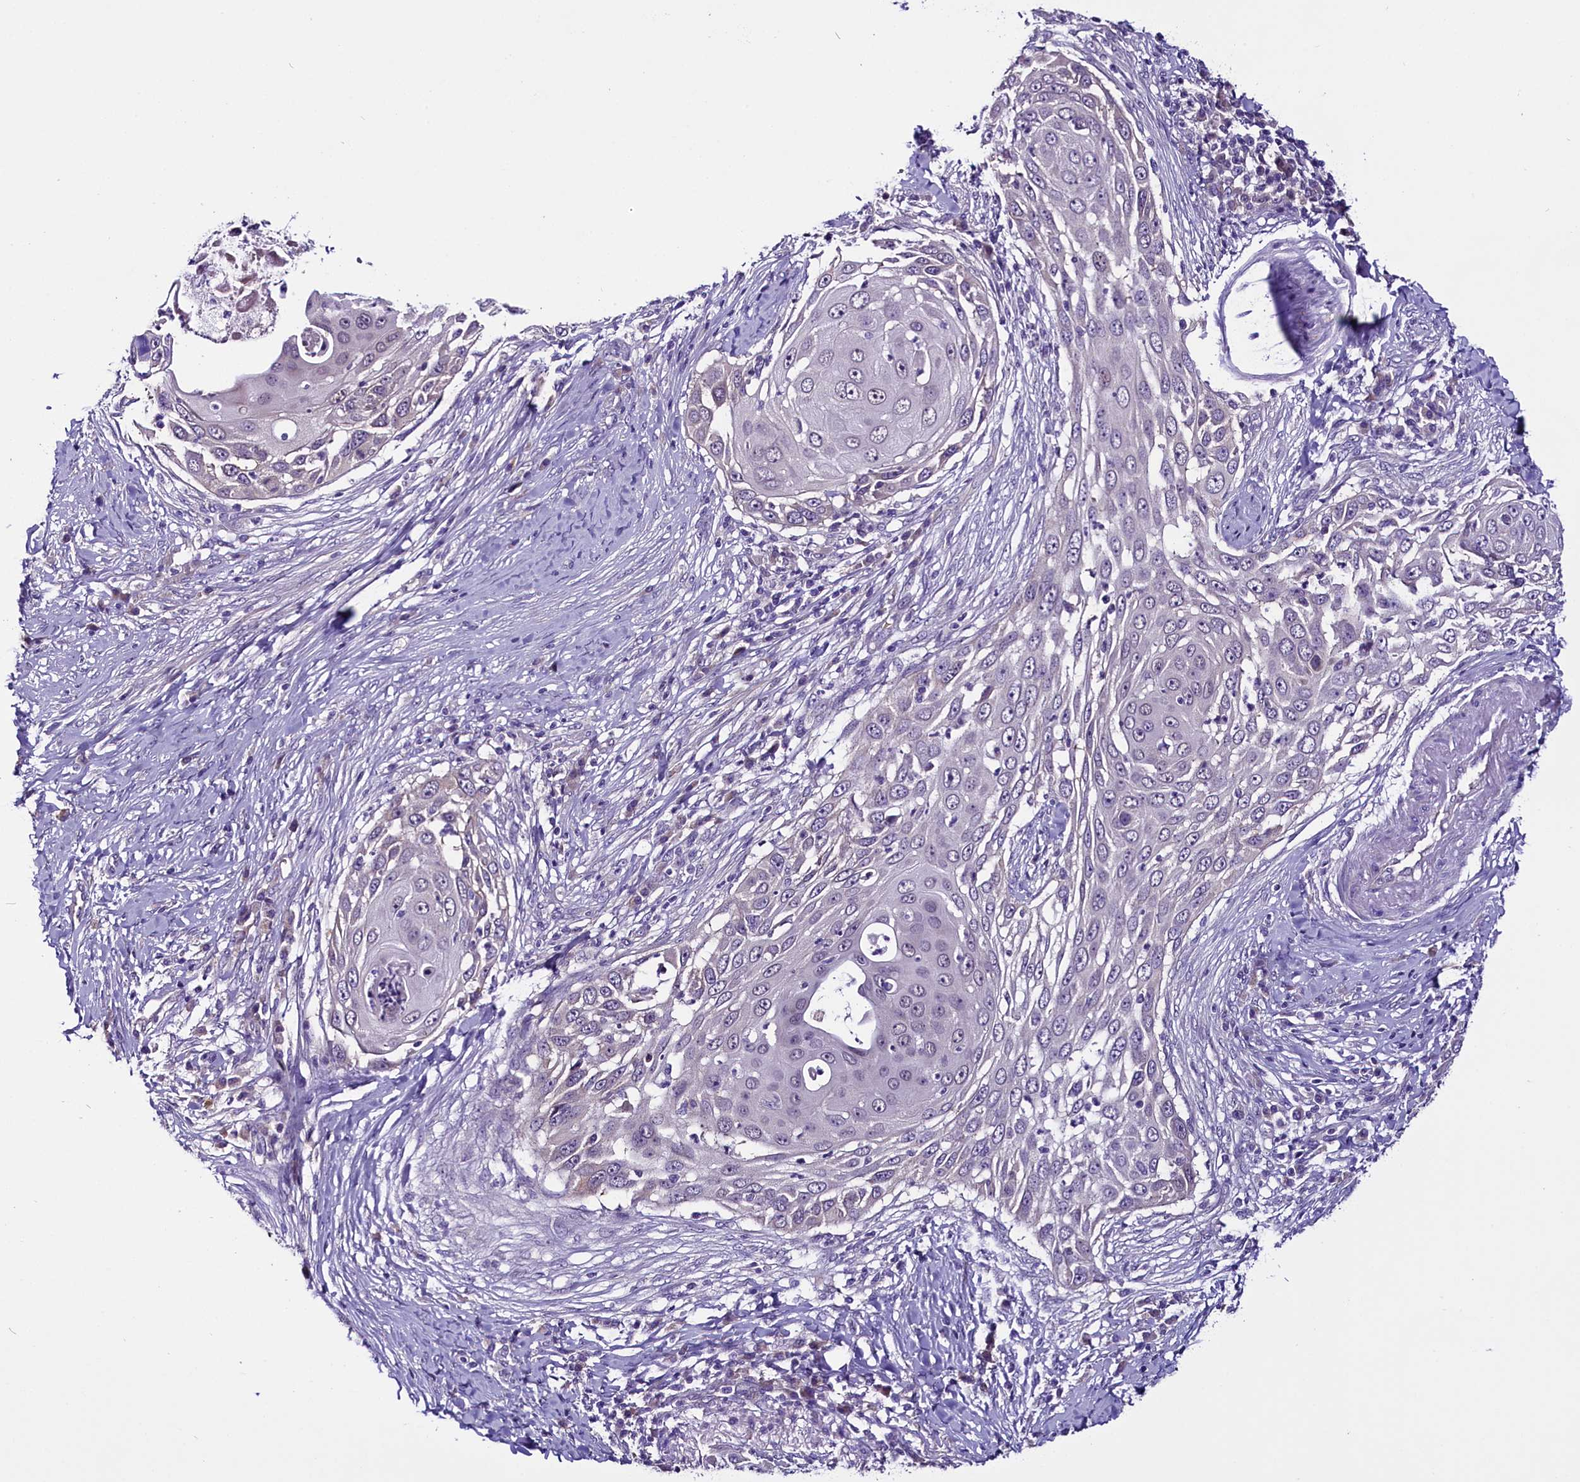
{"staining": {"intensity": "negative", "quantity": "none", "location": "none"}, "tissue": "skin cancer", "cell_type": "Tumor cells", "image_type": "cancer", "snomed": [{"axis": "morphology", "description": "Squamous cell carcinoma, NOS"}, {"axis": "topography", "description": "Skin"}], "caption": "Immunohistochemistry (IHC) image of squamous cell carcinoma (skin) stained for a protein (brown), which reveals no staining in tumor cells.", "gene": "C9orf40", "patient": {"sex": "female", "age": 44}}